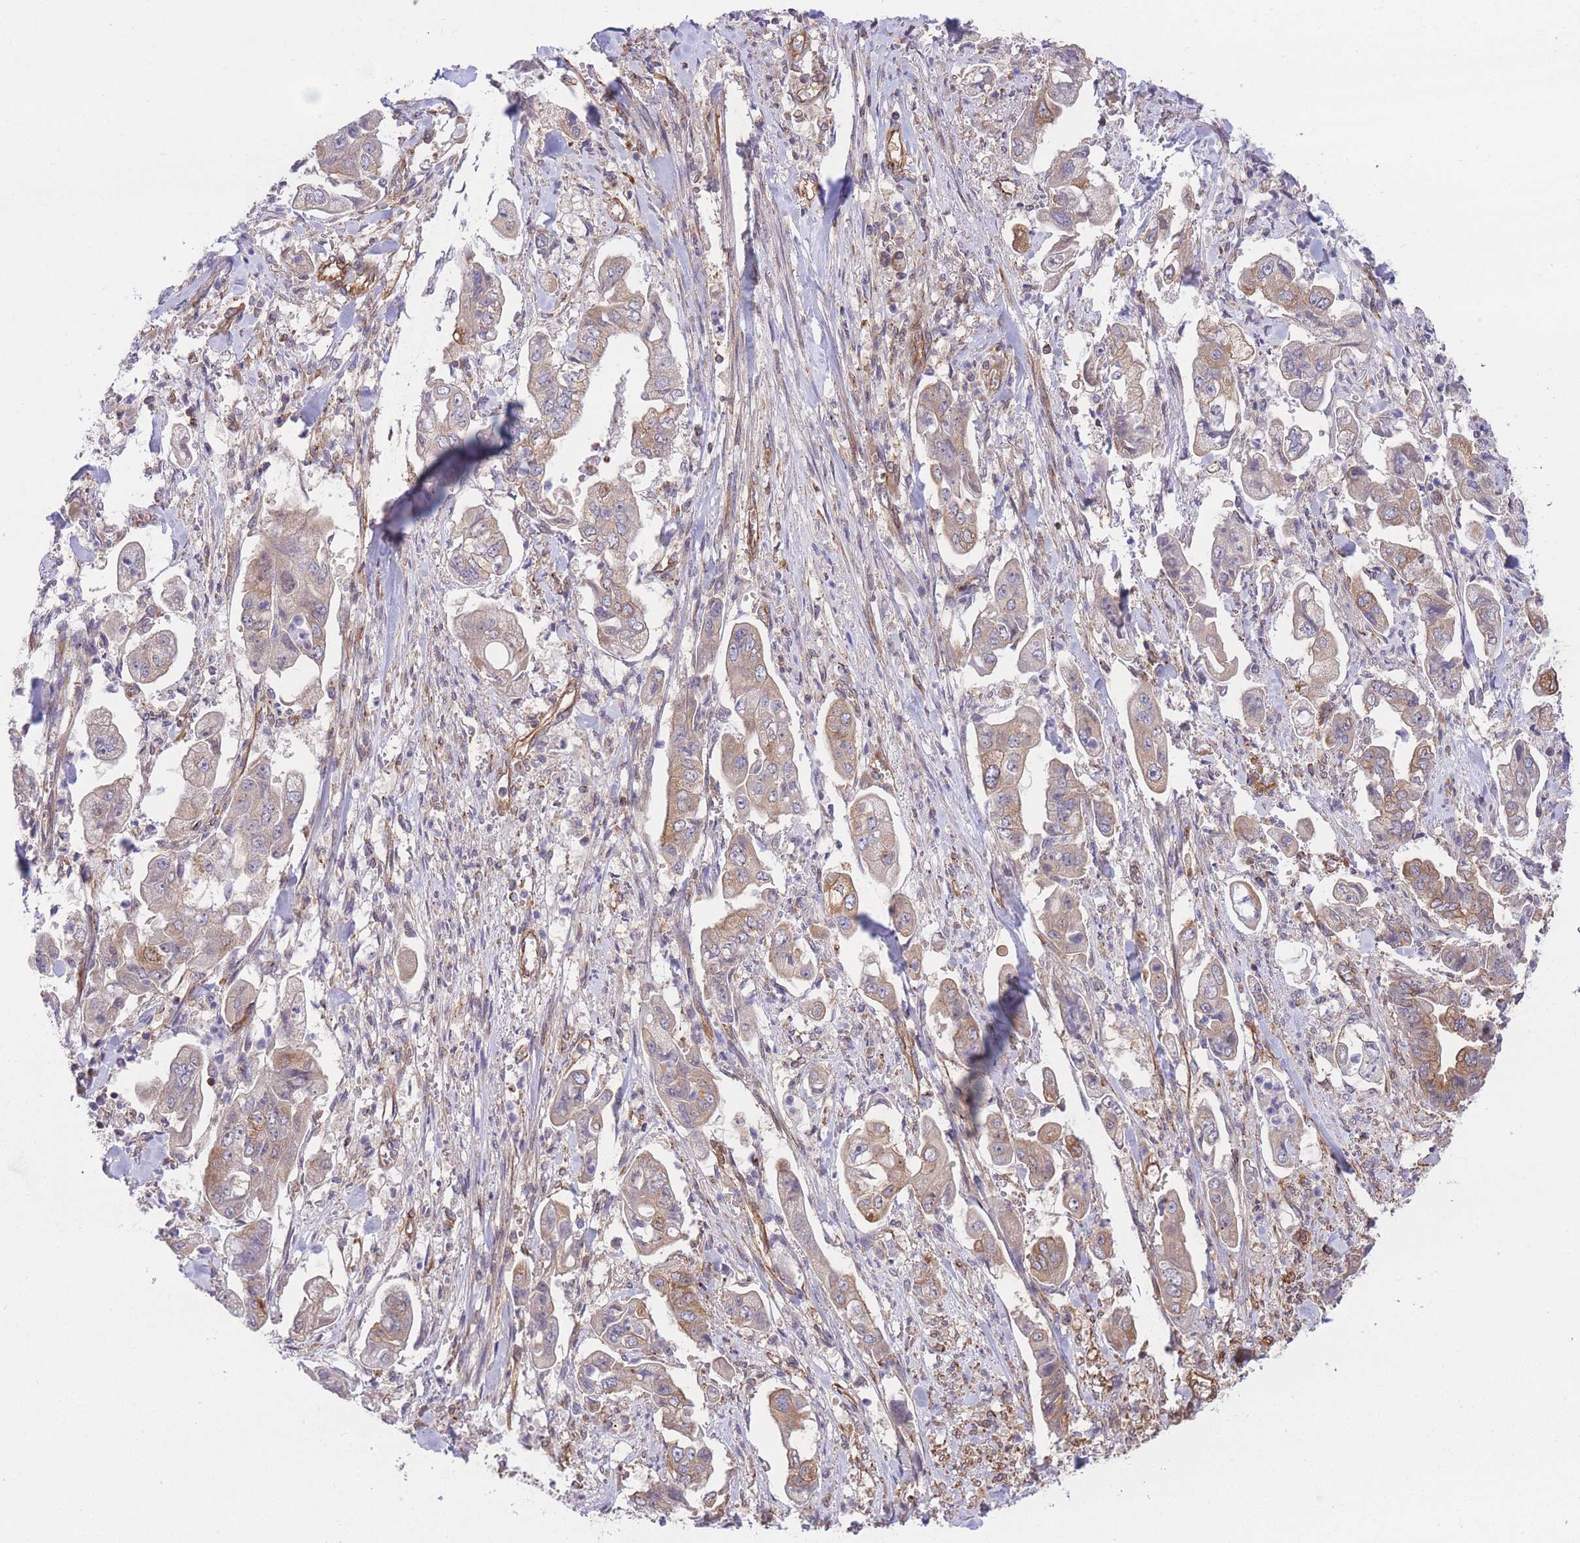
{"staining": {"intensity": "moderate", "quantity": "25%-75%", "location": "cytoplasmic/membranous"}, "tissue": "stomach cancer", "cell_type": "Tumor cells", "image_type": "cancer", "snomed": [{"axis": "morphology", "description": "Adenocarcinoma, NOS"}, {"axis": "topography", "description": "Stomach"}], "caption": "Adenocarcinoma (stomach) stained with a protein marker exhibits moderate staining in tumor cells.", "gene": "EXOSC8", "patient": {"sex": "male", "age": 62}}